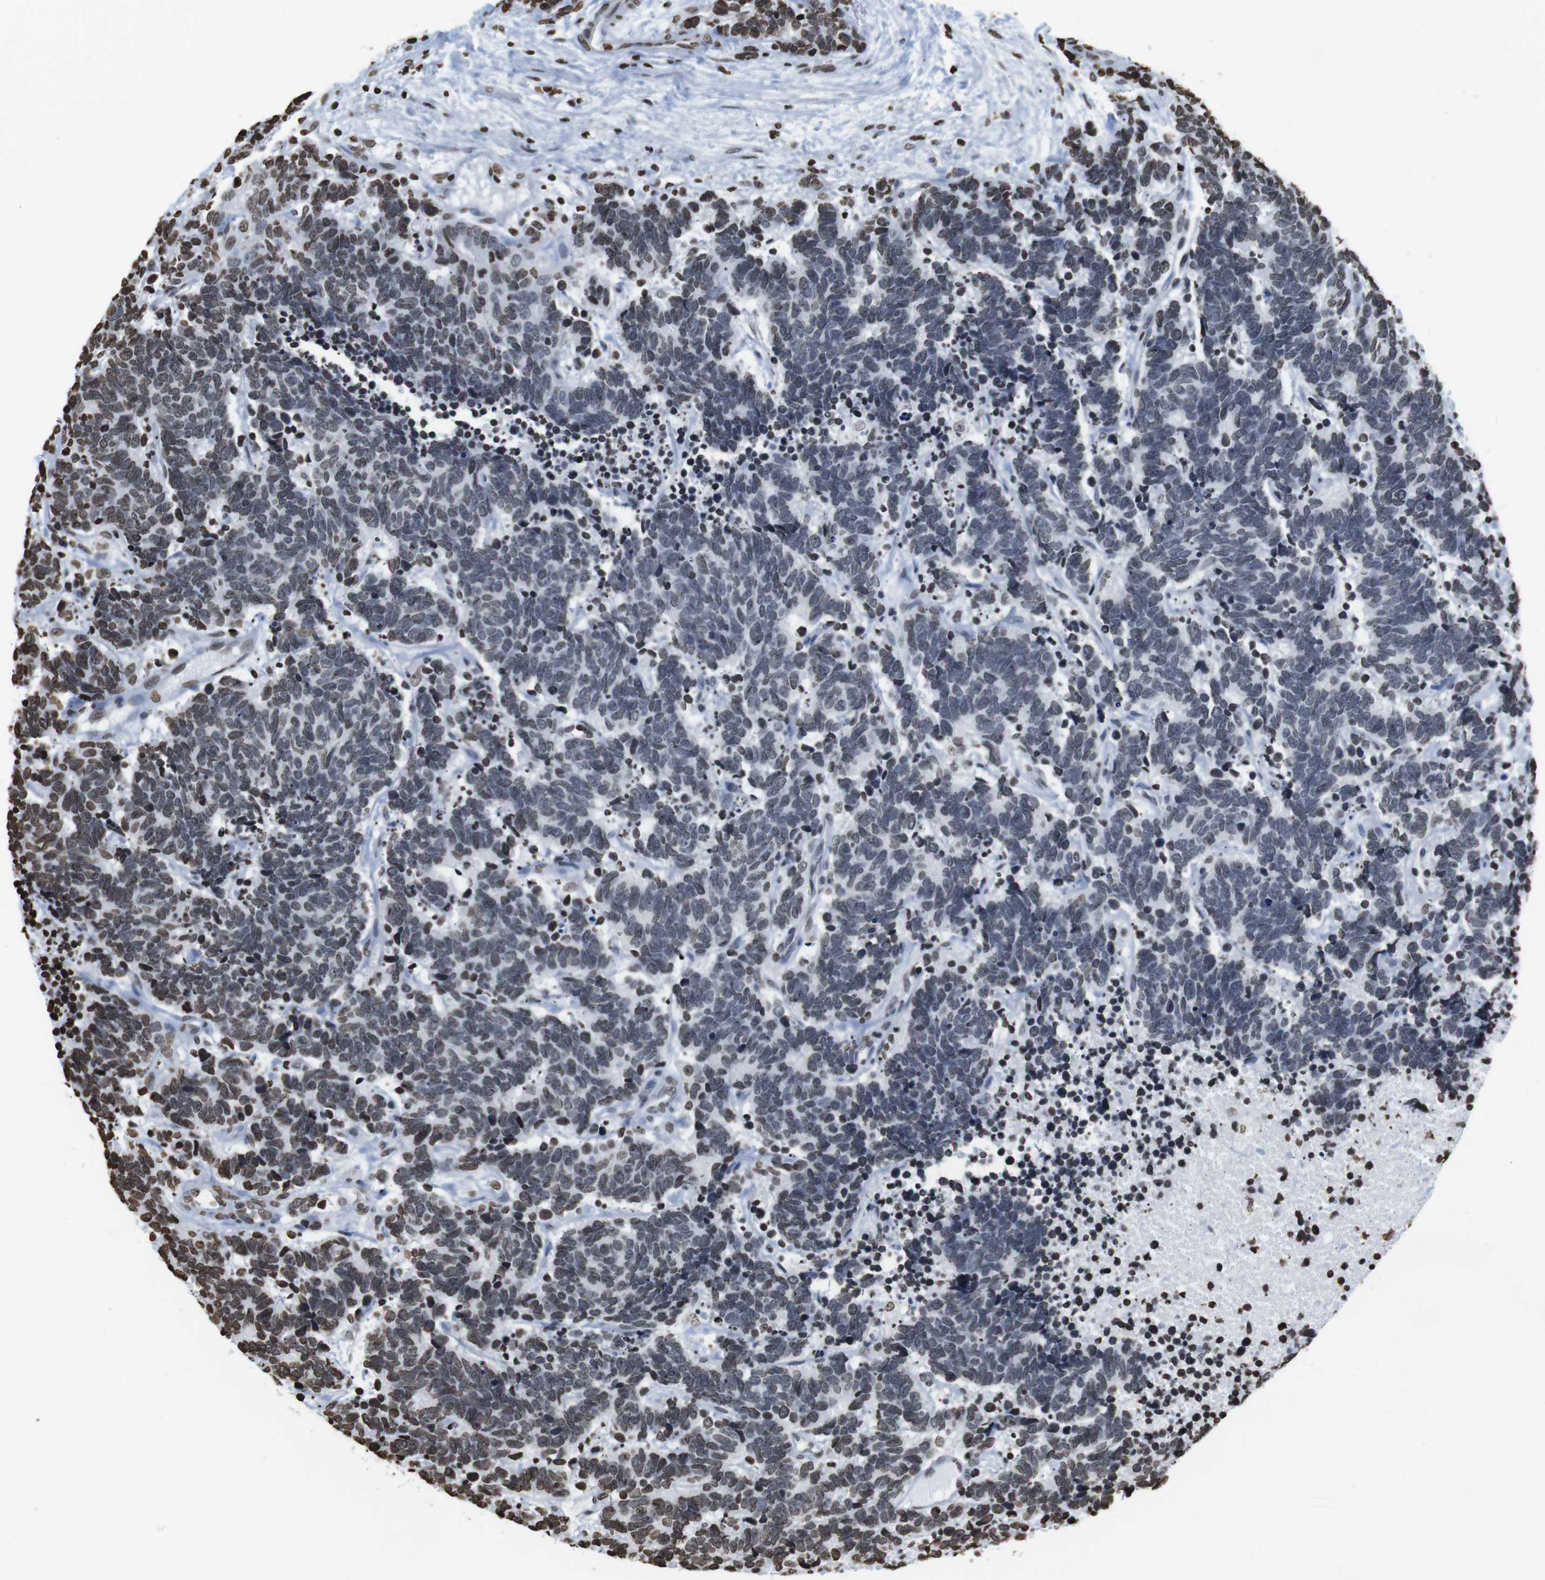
{"staining": {"intensity": "moderate", "quantity": "<25%", "location": "nuclear"}, "tissue": "carcinoid", "cell_type": "Tumor cells", "image_type": "cancer", "snomed": [{"axis": "morphology", "description": "Carcinoma, NOS"}, {"axis": "morphology", "description": "Carcinoid, malignant, NOS"}, {"axis": "topography", "description": "Urinary bladder"}], "caption": "Immunohistochemistry (DAB (3,3'-diaminobenzidine)) staining of carcinoma reveals moderate nuclear protein staining in approximately <25% of tumor cells.", "gene": "BSX", "patient": {"sex": "male", "age": 57}}